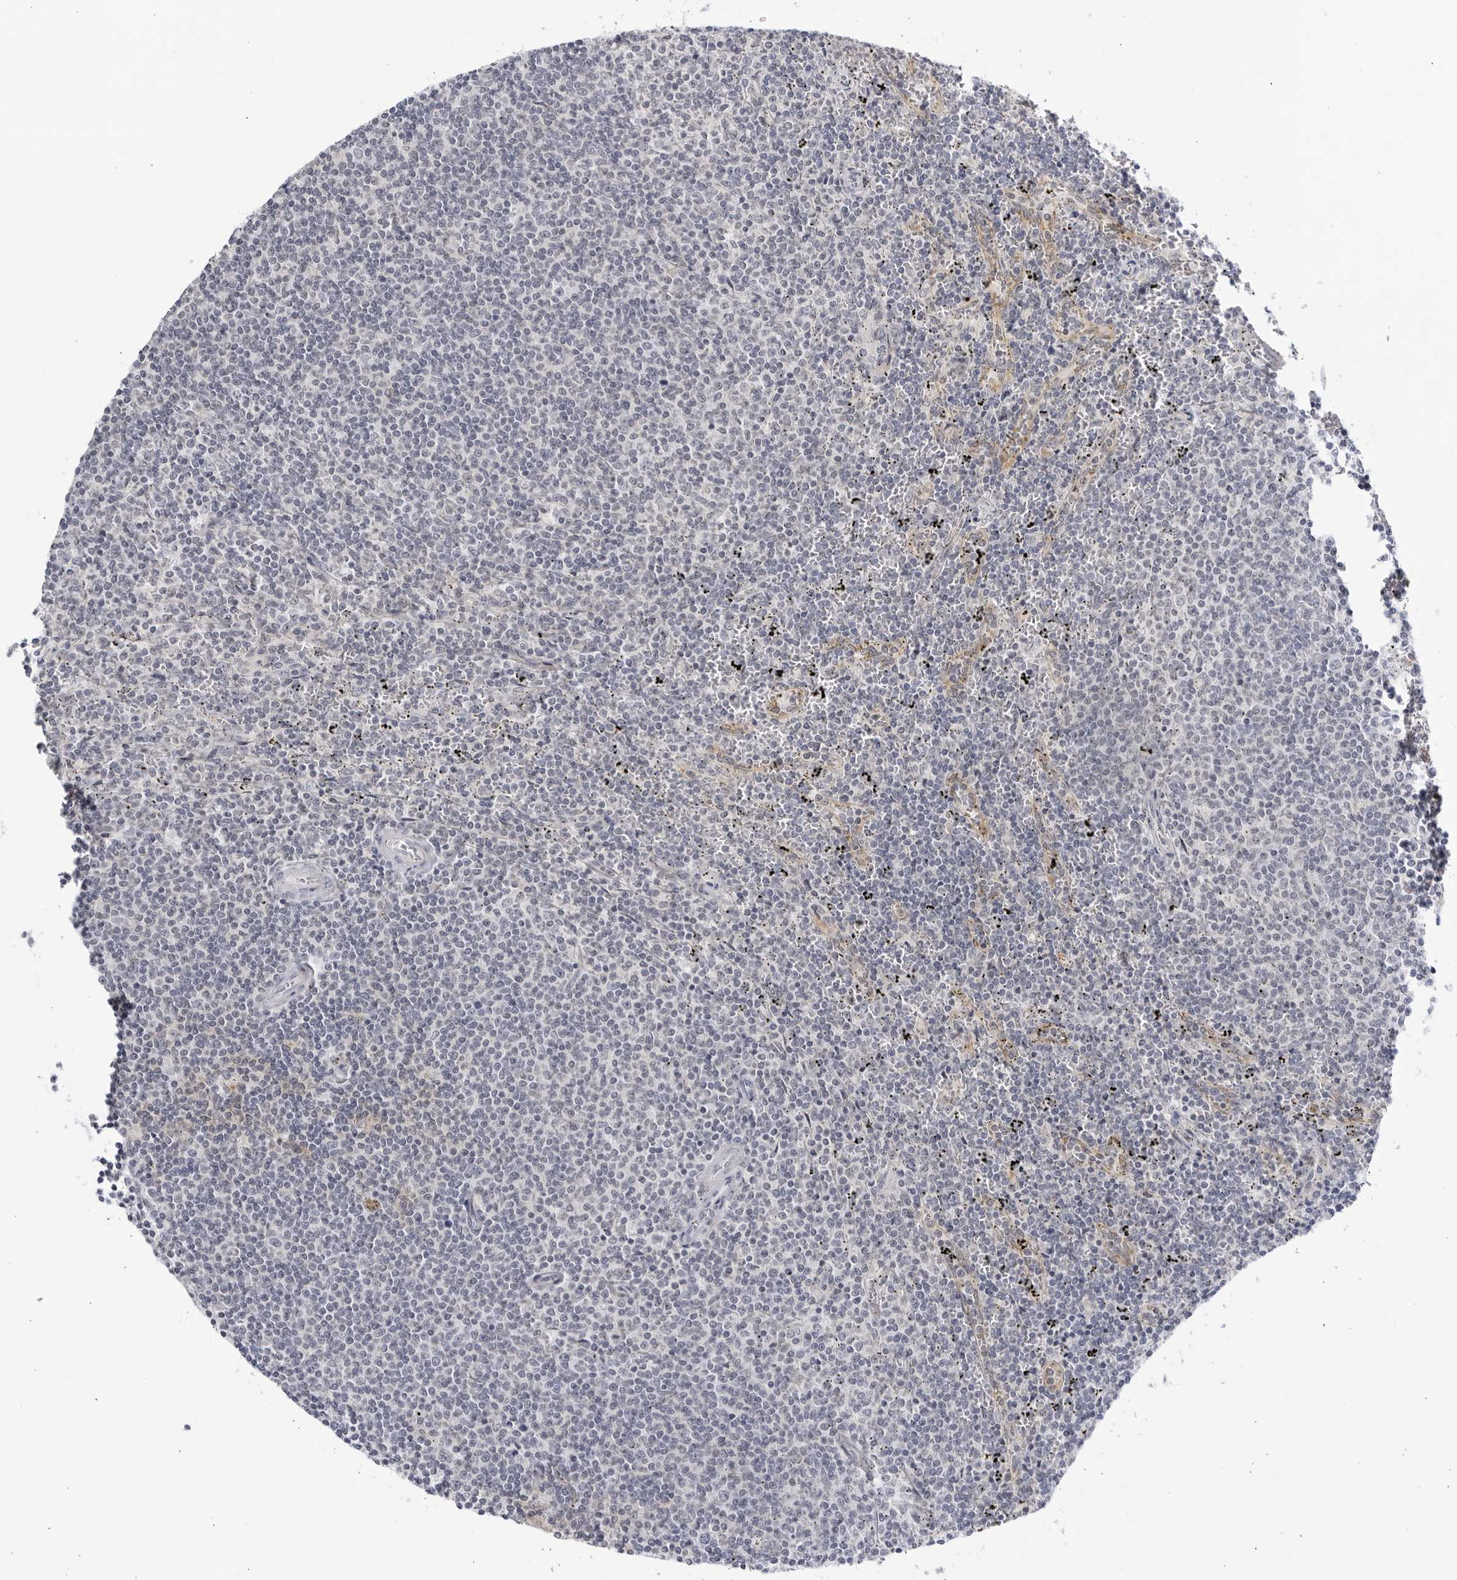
{"staining": {"intensity": "negative", "quantity": "none", "location": "none"}, "tissue": "lymphoma", "cell_type": "Tumor cells", "image_type": "cancer", "snomed": [{"axis": "morphology", "description": "Malignant lymphoma, non-Hodgkin's type, Low grade"}, {"axis": "topography", "description": "Spleen"}], "caption": "The histopathology image shows no significant staining in tumor cells of lymphoma.", "gene": "CNBD1", "patient": {"sex": "female", "age": 50}}